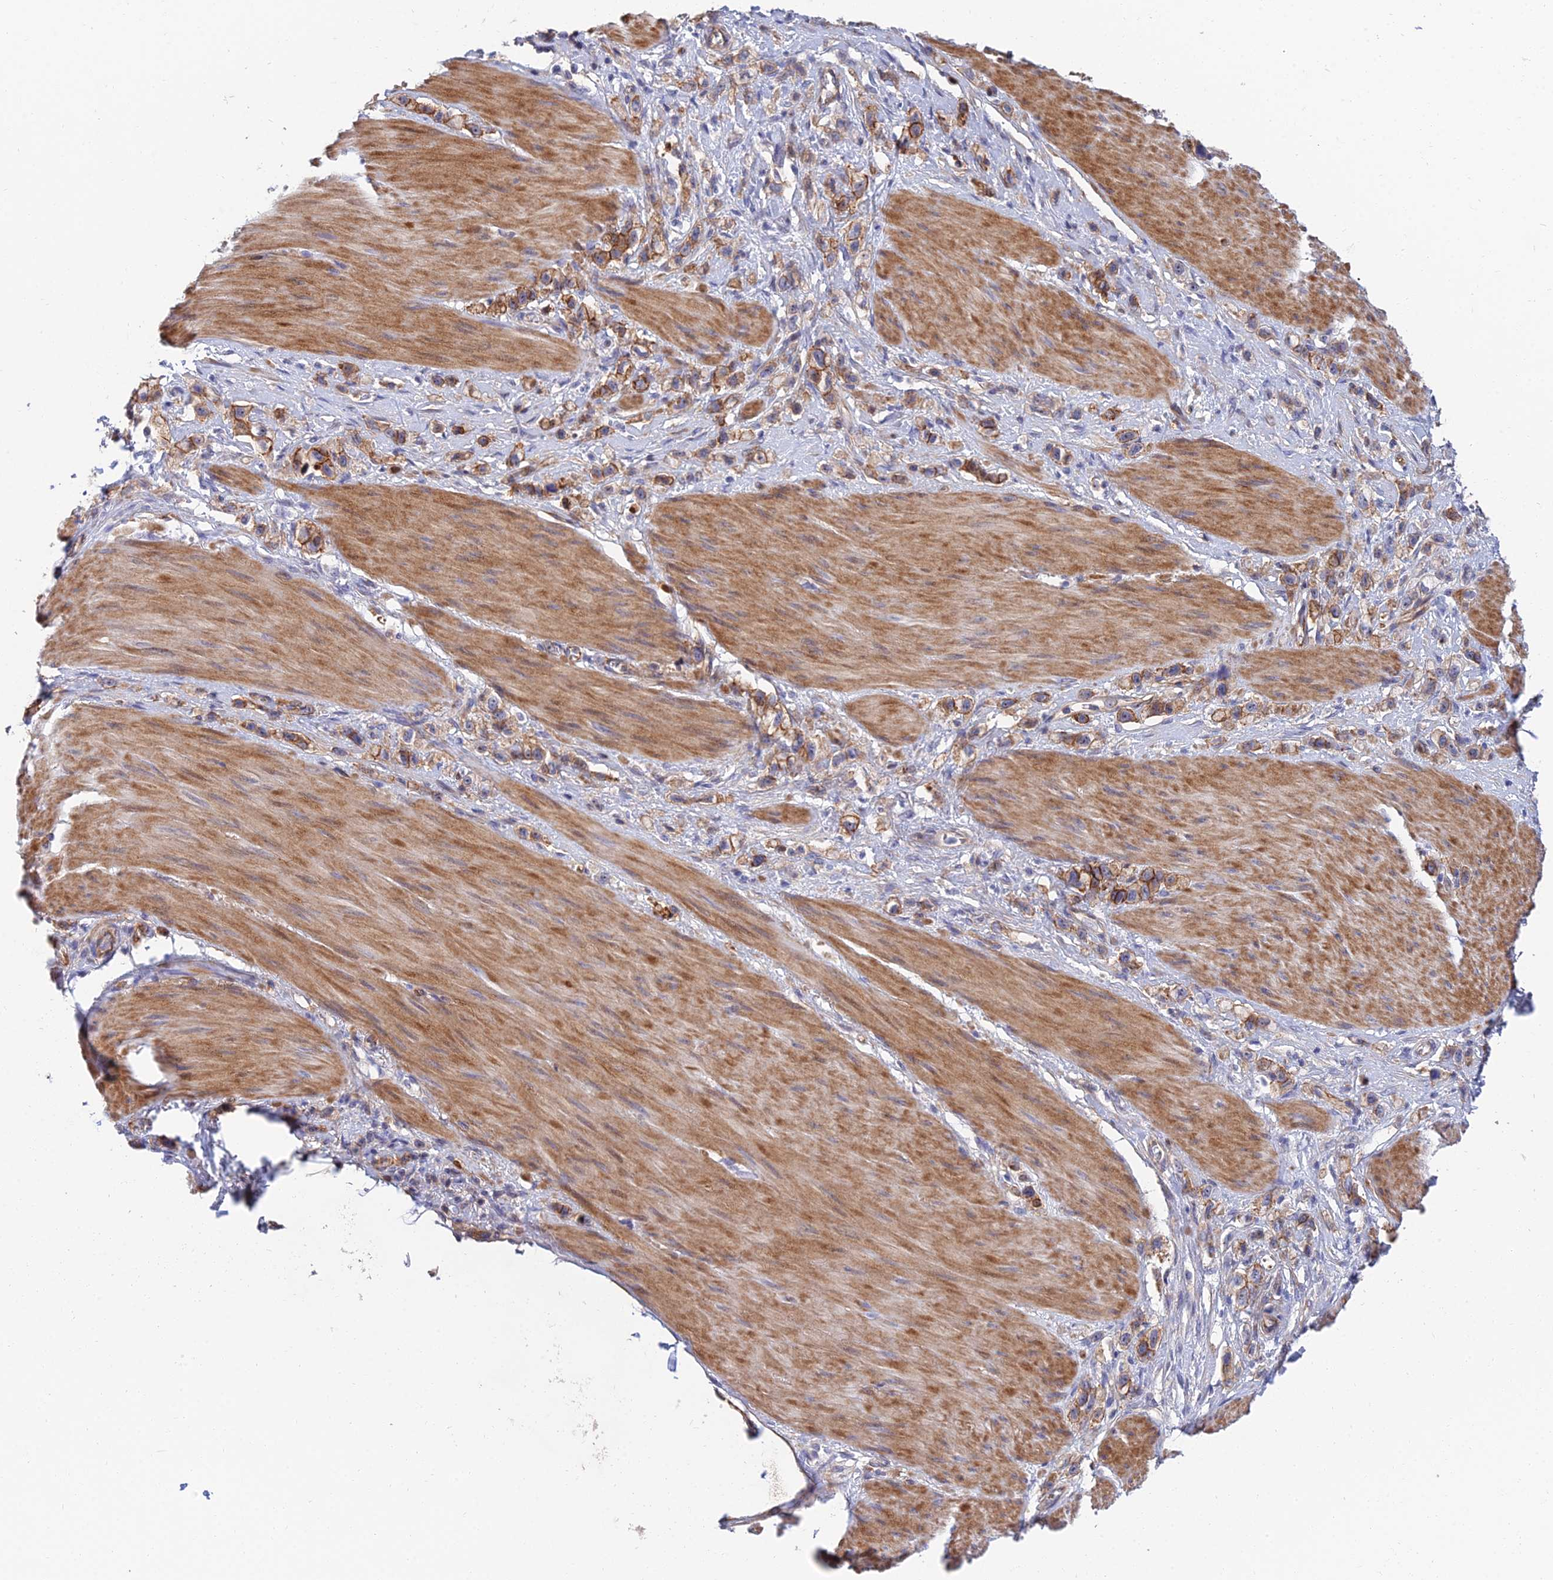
{"staining": {"intensity": "moderate", "quantity": "25%-75%", "location": "cytoplasmic/membranous"}, "tissue": "stomach cancer", "cell_type": "Tumor cells", "image_type": "cancer", "snomed": [{"axis": "morphology", "description": "Adenocarcinoma, NOS"}, {"axis": "topography", "description": "Stomach"}], "caption": "High-power microscopy captured an IHC micrograph of adenocarcinoma (stomach), revealing moderate cytoplasmic/membranous staining in about 25%-75% of tumor cells. (DAB (3,3'-diaminobenzidine) IHC with brightfield microscopy, high magnification).", "gene": "TRIM43B", "patient": {"sex": "female", "age": 65}}